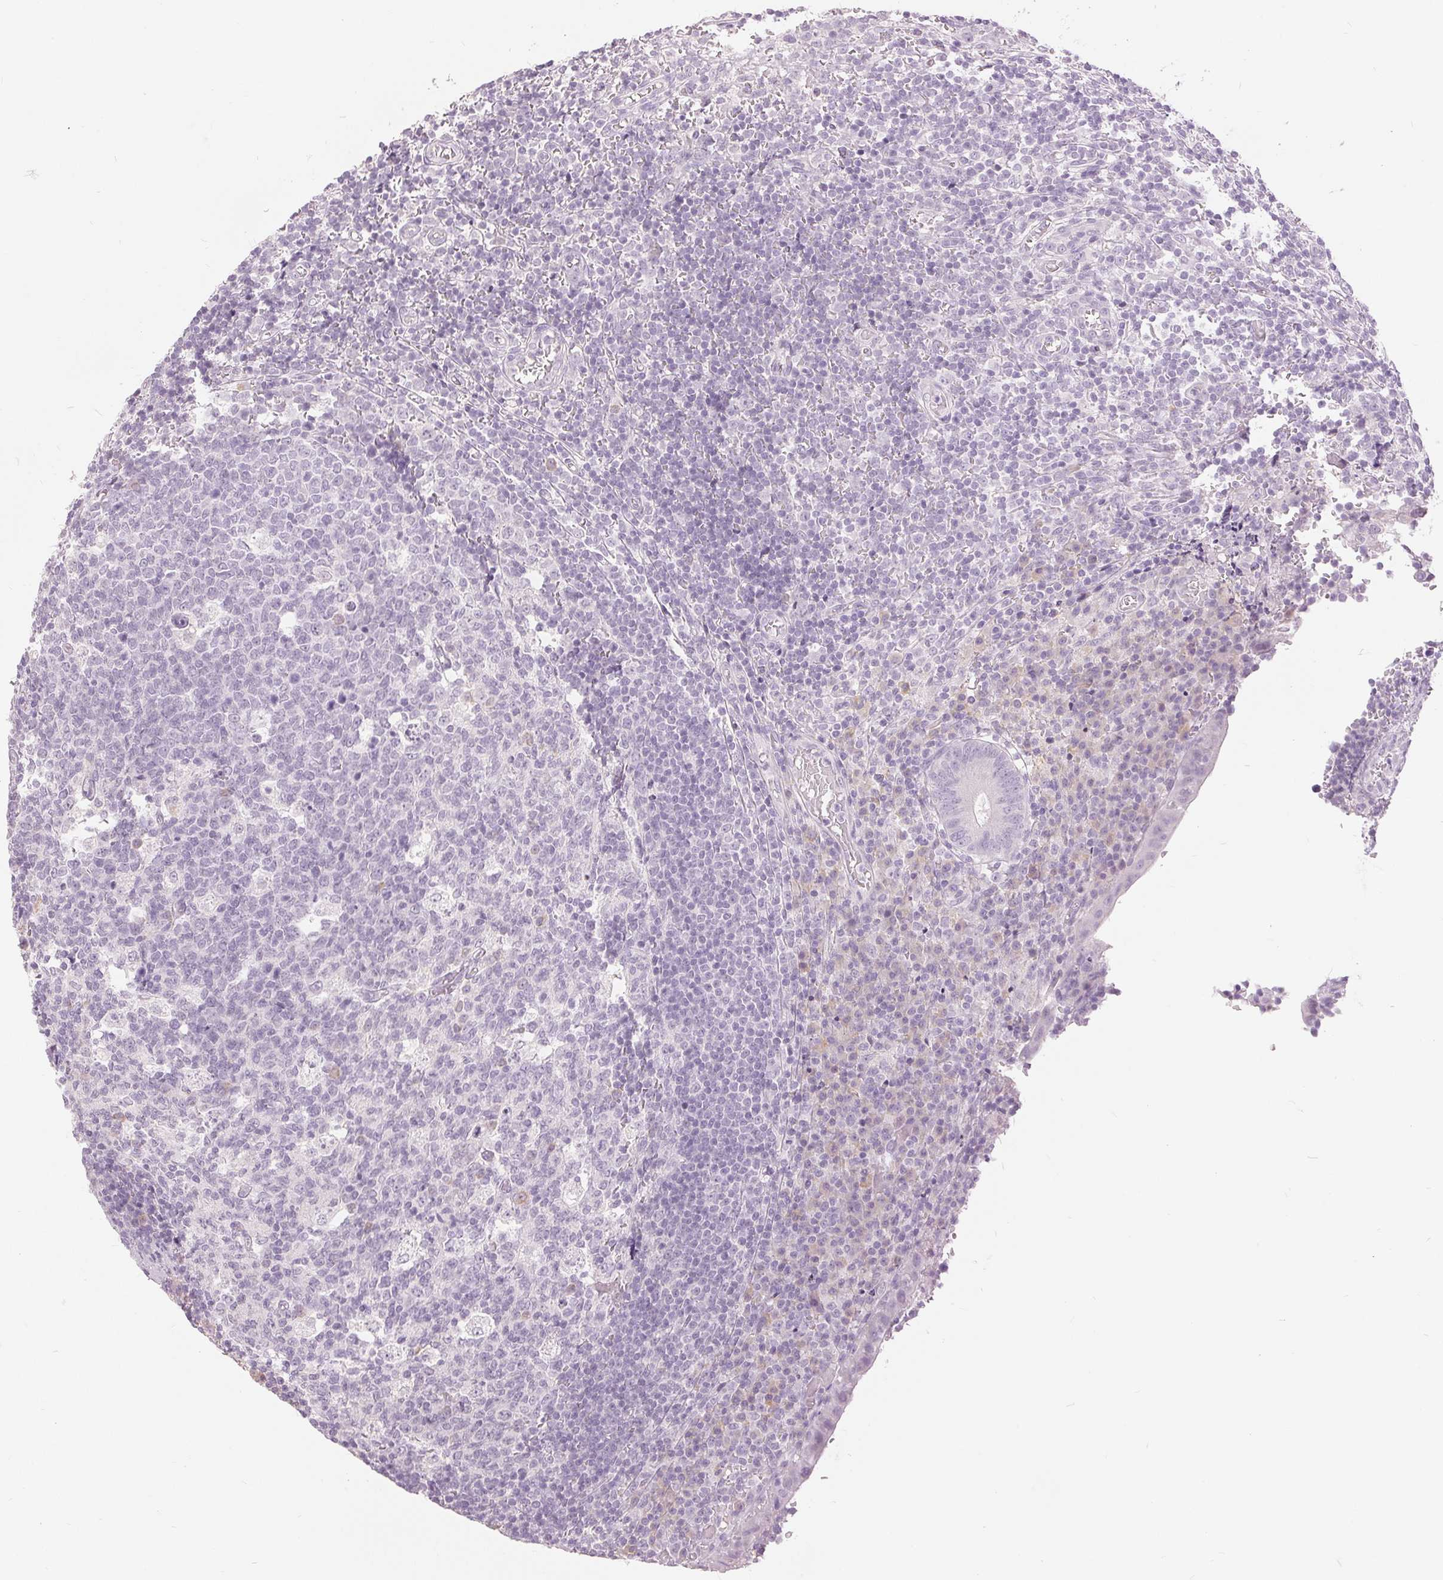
{"staining": {"intensity": "negative", "quantity": "none", "location": "none"}, "tissue": "appendix", "cell_type": "Glandular cells", "image_type": "normal", "snomed": [{"axis": "morphology", "description": "Normal tissue, NOS"}, {"axis": "topography", "description": "Appendix"}], "caption": "Immunohistochemistry (IHC) photomicrograph of normal appendix: human appendix stained with DAB (3,3'-diaminobenzidine) displays no significant protein expression in glandular cells. (Immunohistochemistry, brightfield microscopy, high magnification).", "gene": "DSG3", "patient": {"sex": "male", "age": 18}}